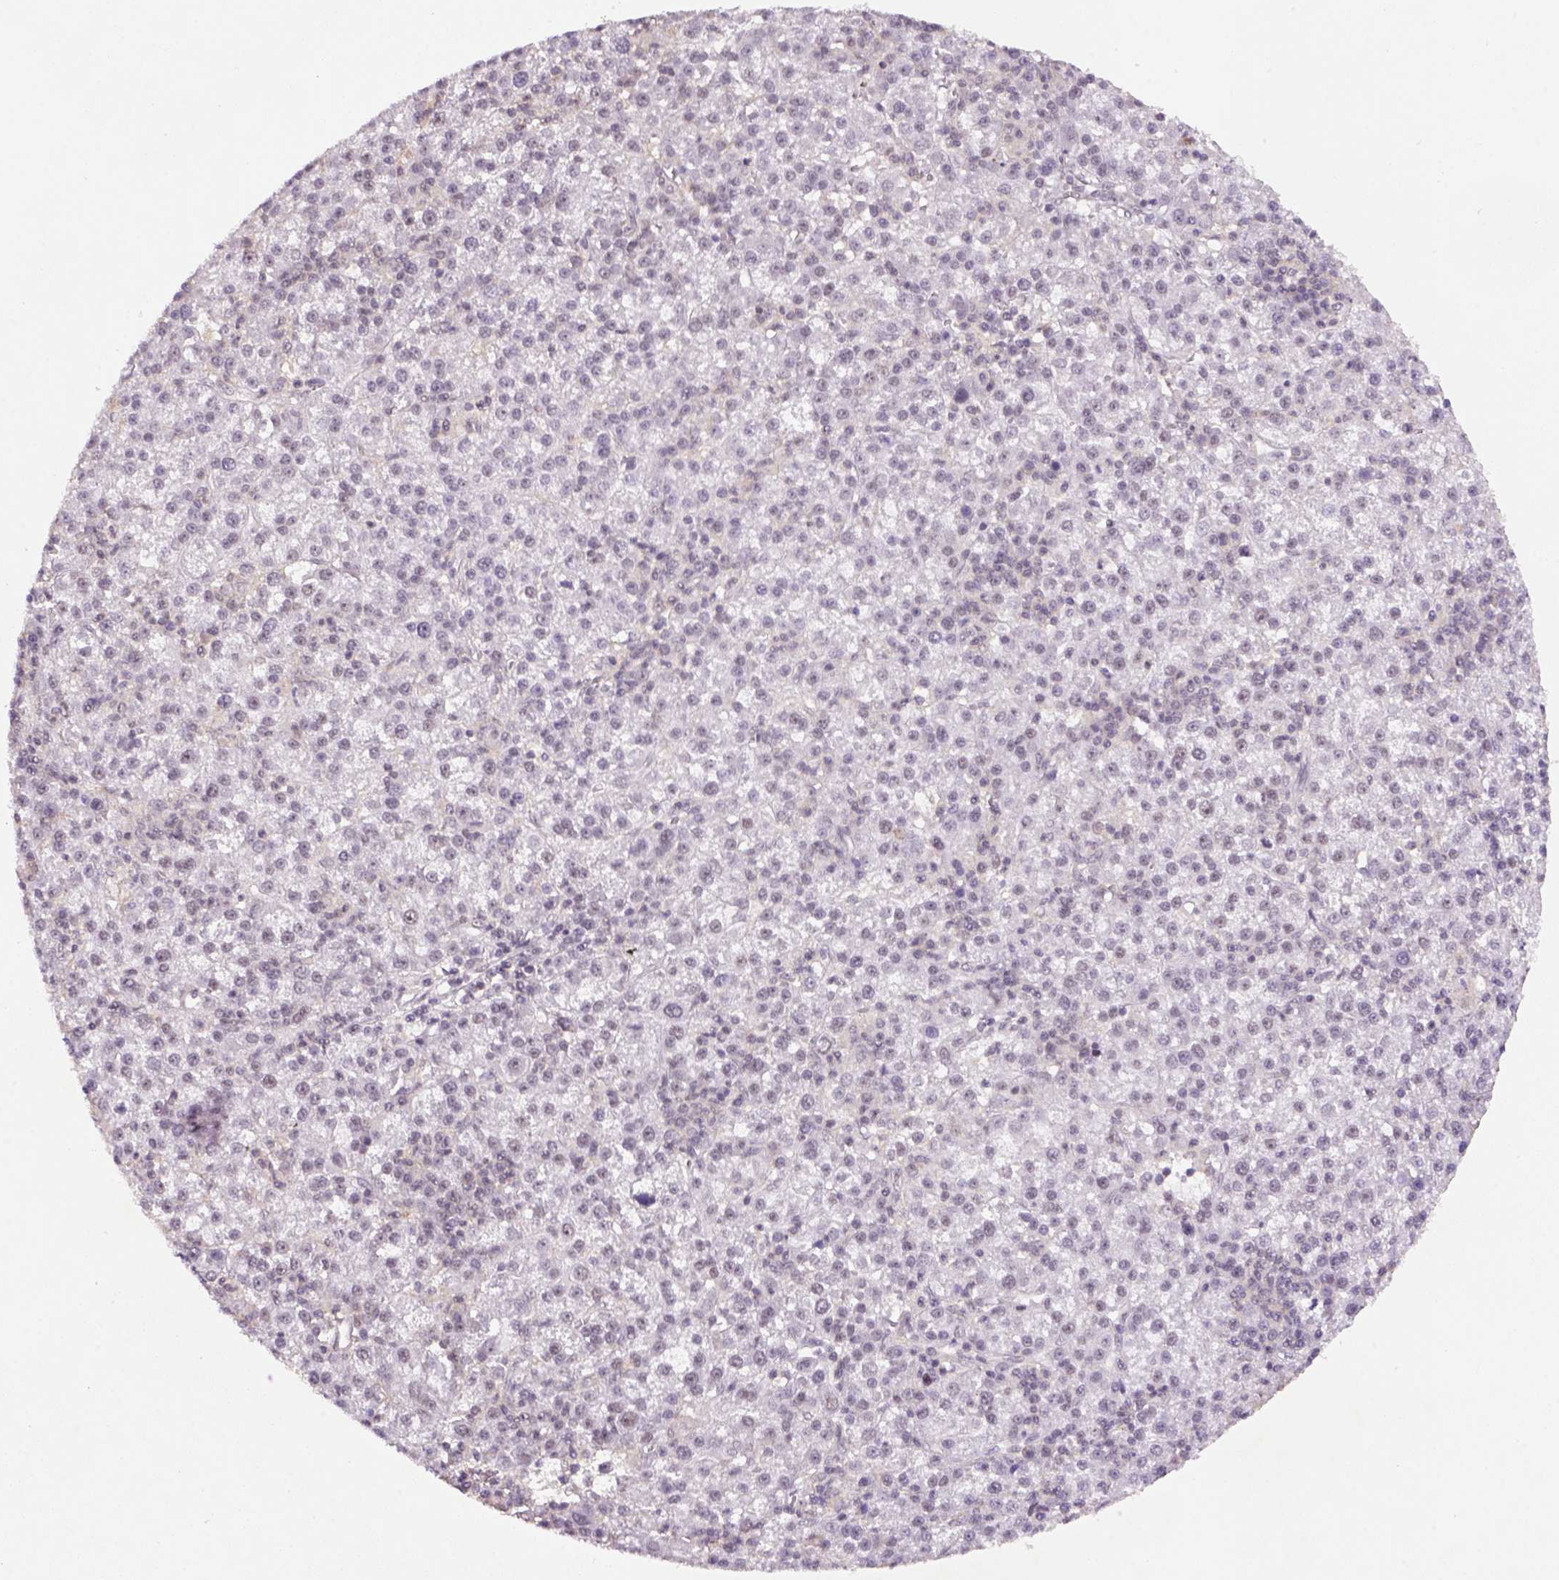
{"staining": {"intensity": "weak", "quantity": ">75%", "location": "nuclear"}, "tissue": "liver cancer", "cell_type": "Tumor cells", "image_type": "cancer", "snomed": [{"axis": "morphology", "description": "Carcinoma, Hepatocellular, NOS"}, {"axis": "topography", "description": "Liver"}], "caption": "There is low levels of weak nuclear positivity in tumor cells of liver cancer (hepatocellular carcinoma), as demonstrated by immunohistochemical staining (brown color).", "gene": "SCML4", "patient": {"sex": "female", "age": 60}}